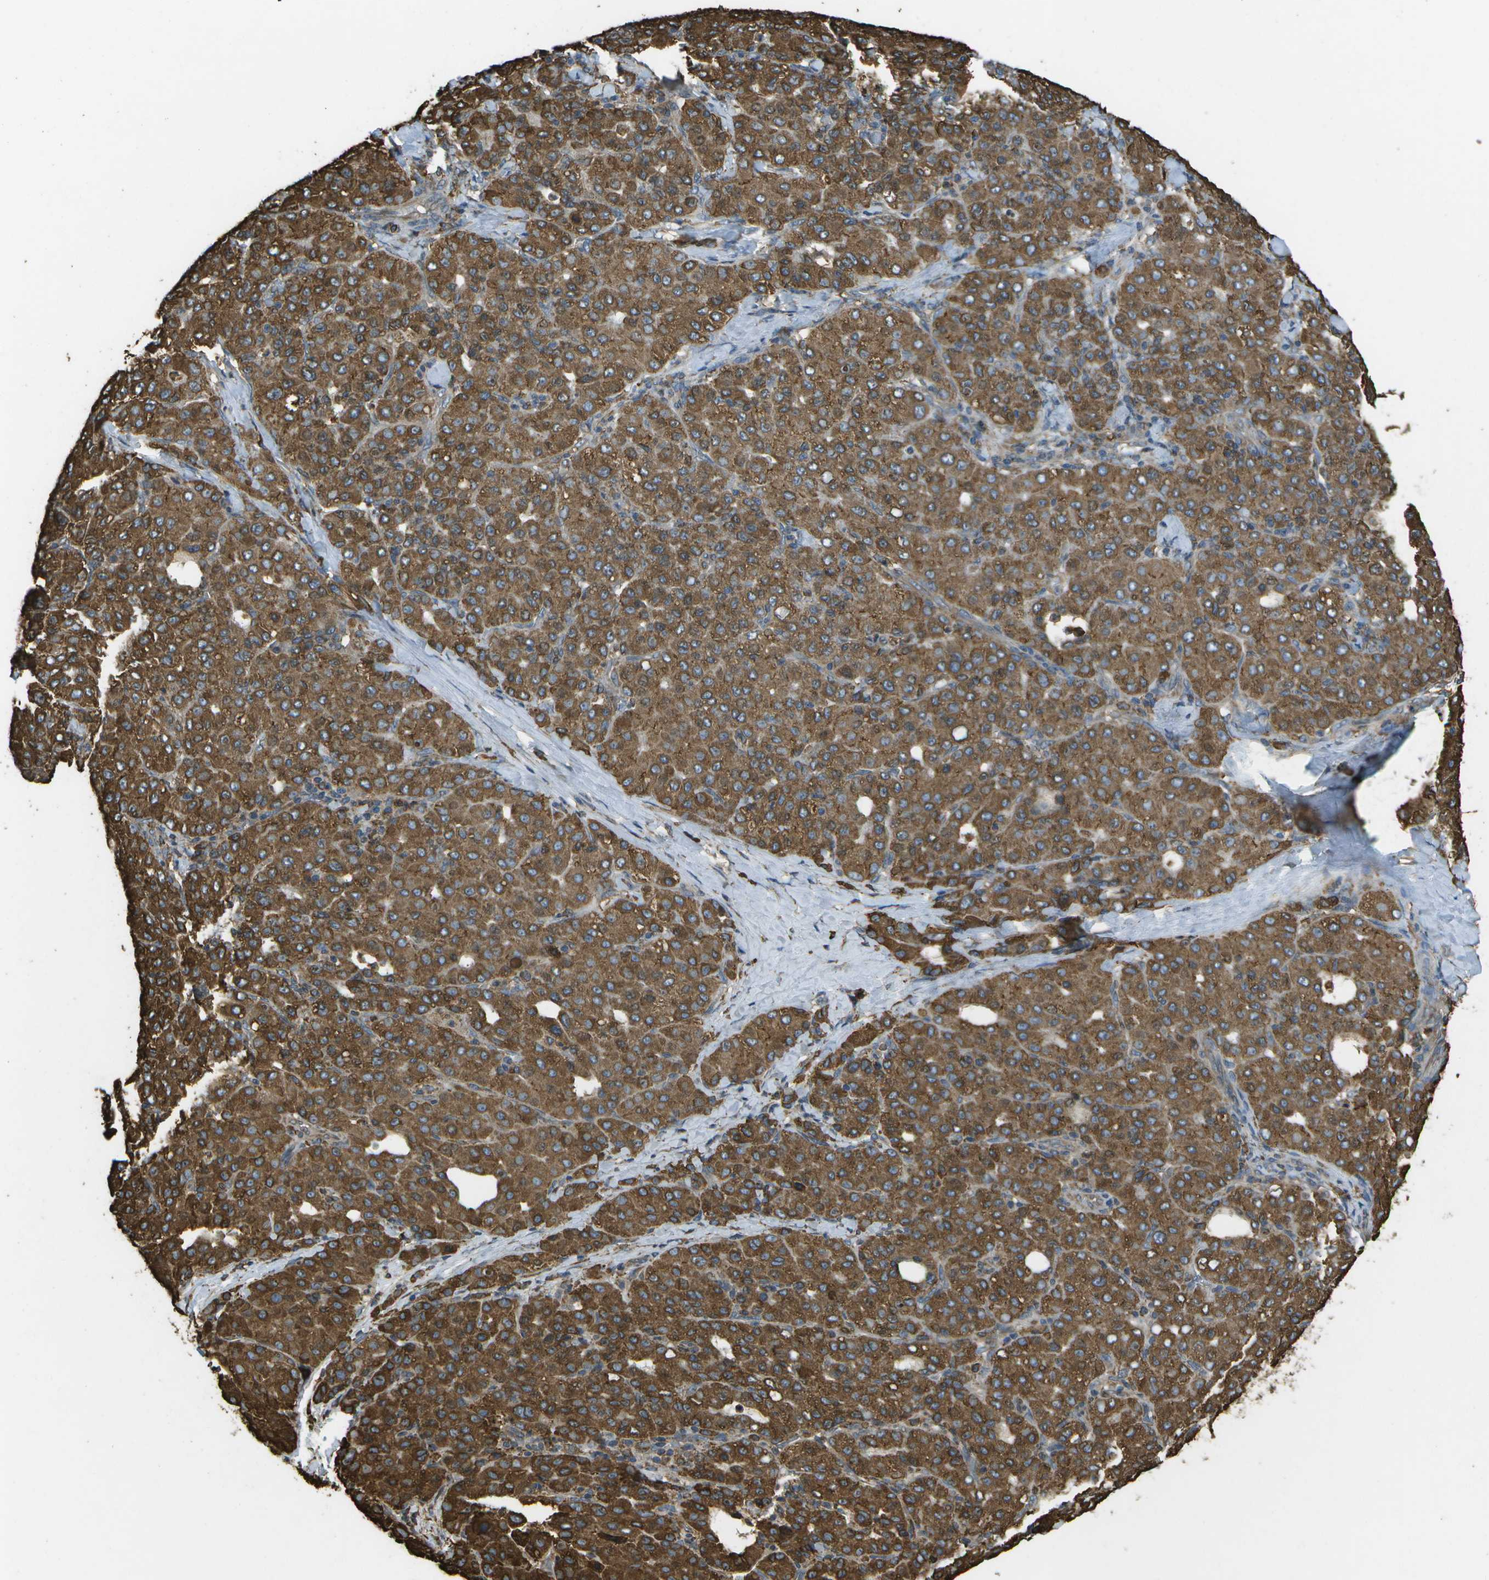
{"staining": {"intensity": "strong", "quantity": ">75%", "location": "cytoplasmic/membranous"}, "tissue": "liver cancer", "cell_type": "Tumor cells", "image_type": "cancer", "snomed": [{"axis": "morphology", "description": "Carcinoma, Hepatocellular, NOS"}, {"axis": "topography", "description": "Liver"}], "caption": "Brown immunohistochemical staining in human hepatocellular carcinoma (liver) displays strong cytoplasmic/membranous positivity in about >75% of tumor cells.", "gene": "PDIA4", "patient": {"sex": "male", "age": 65}}